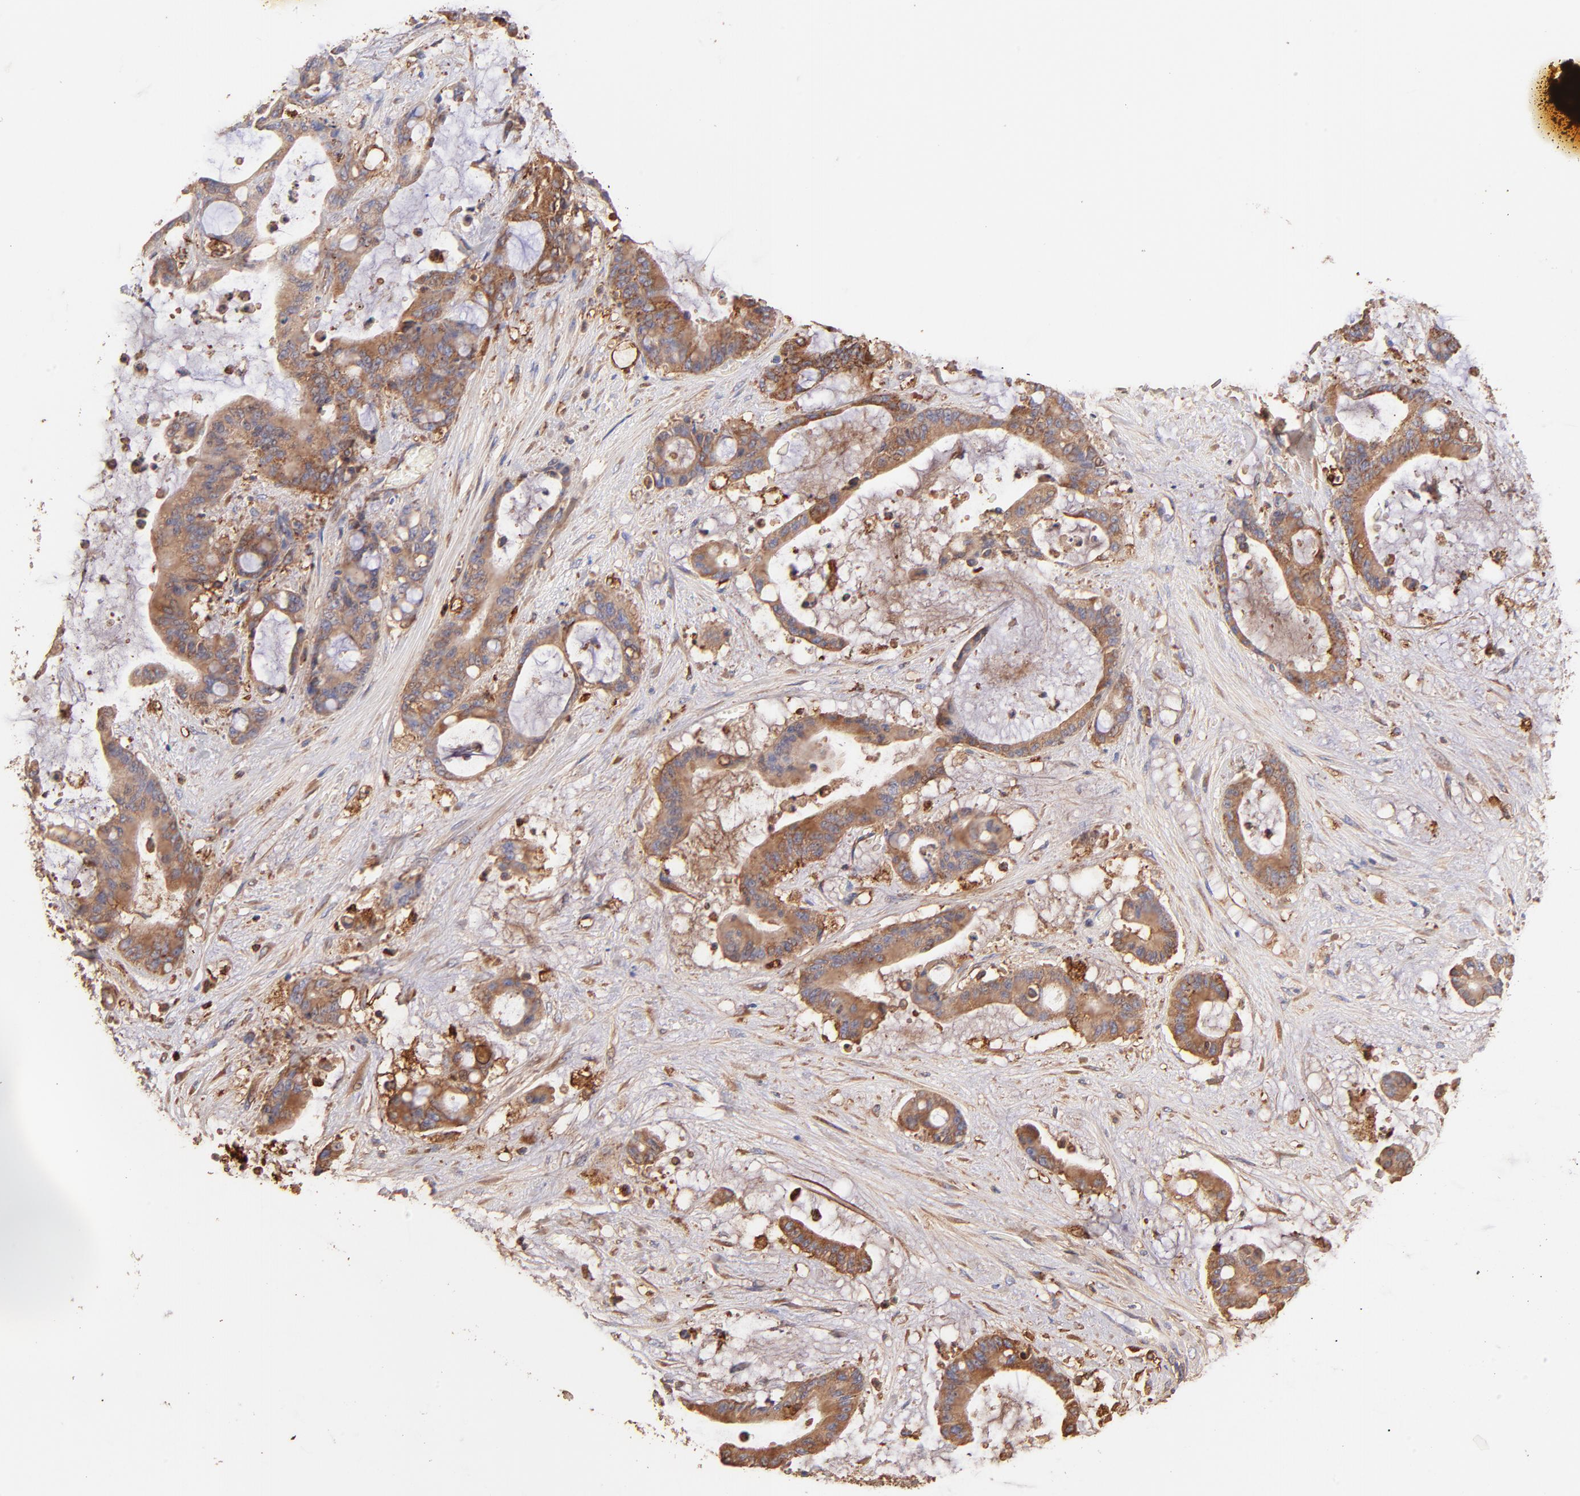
{"staining": {"intensity": "strong", "quantity": "25%-75%", "location": "cytoplasmic/membranous"}, "tissue": "liver cancer", "cell_type": "Tumor cells", "image_type": "cancer", "snomed": [{"axis": "morphology", "description": "Cholangiocarcinoma"}, {"axis": "topography", "description": "Liver"}], "caption": "Liver cancer (cholangiocarcinoma) was stained to show a protein in brown. There is high levels of strong cytoplasmic/membranous expression in about 25%-75% of tumor cells.", "gene": "BGN", "patient": {"sex": "female", "age": 73}}